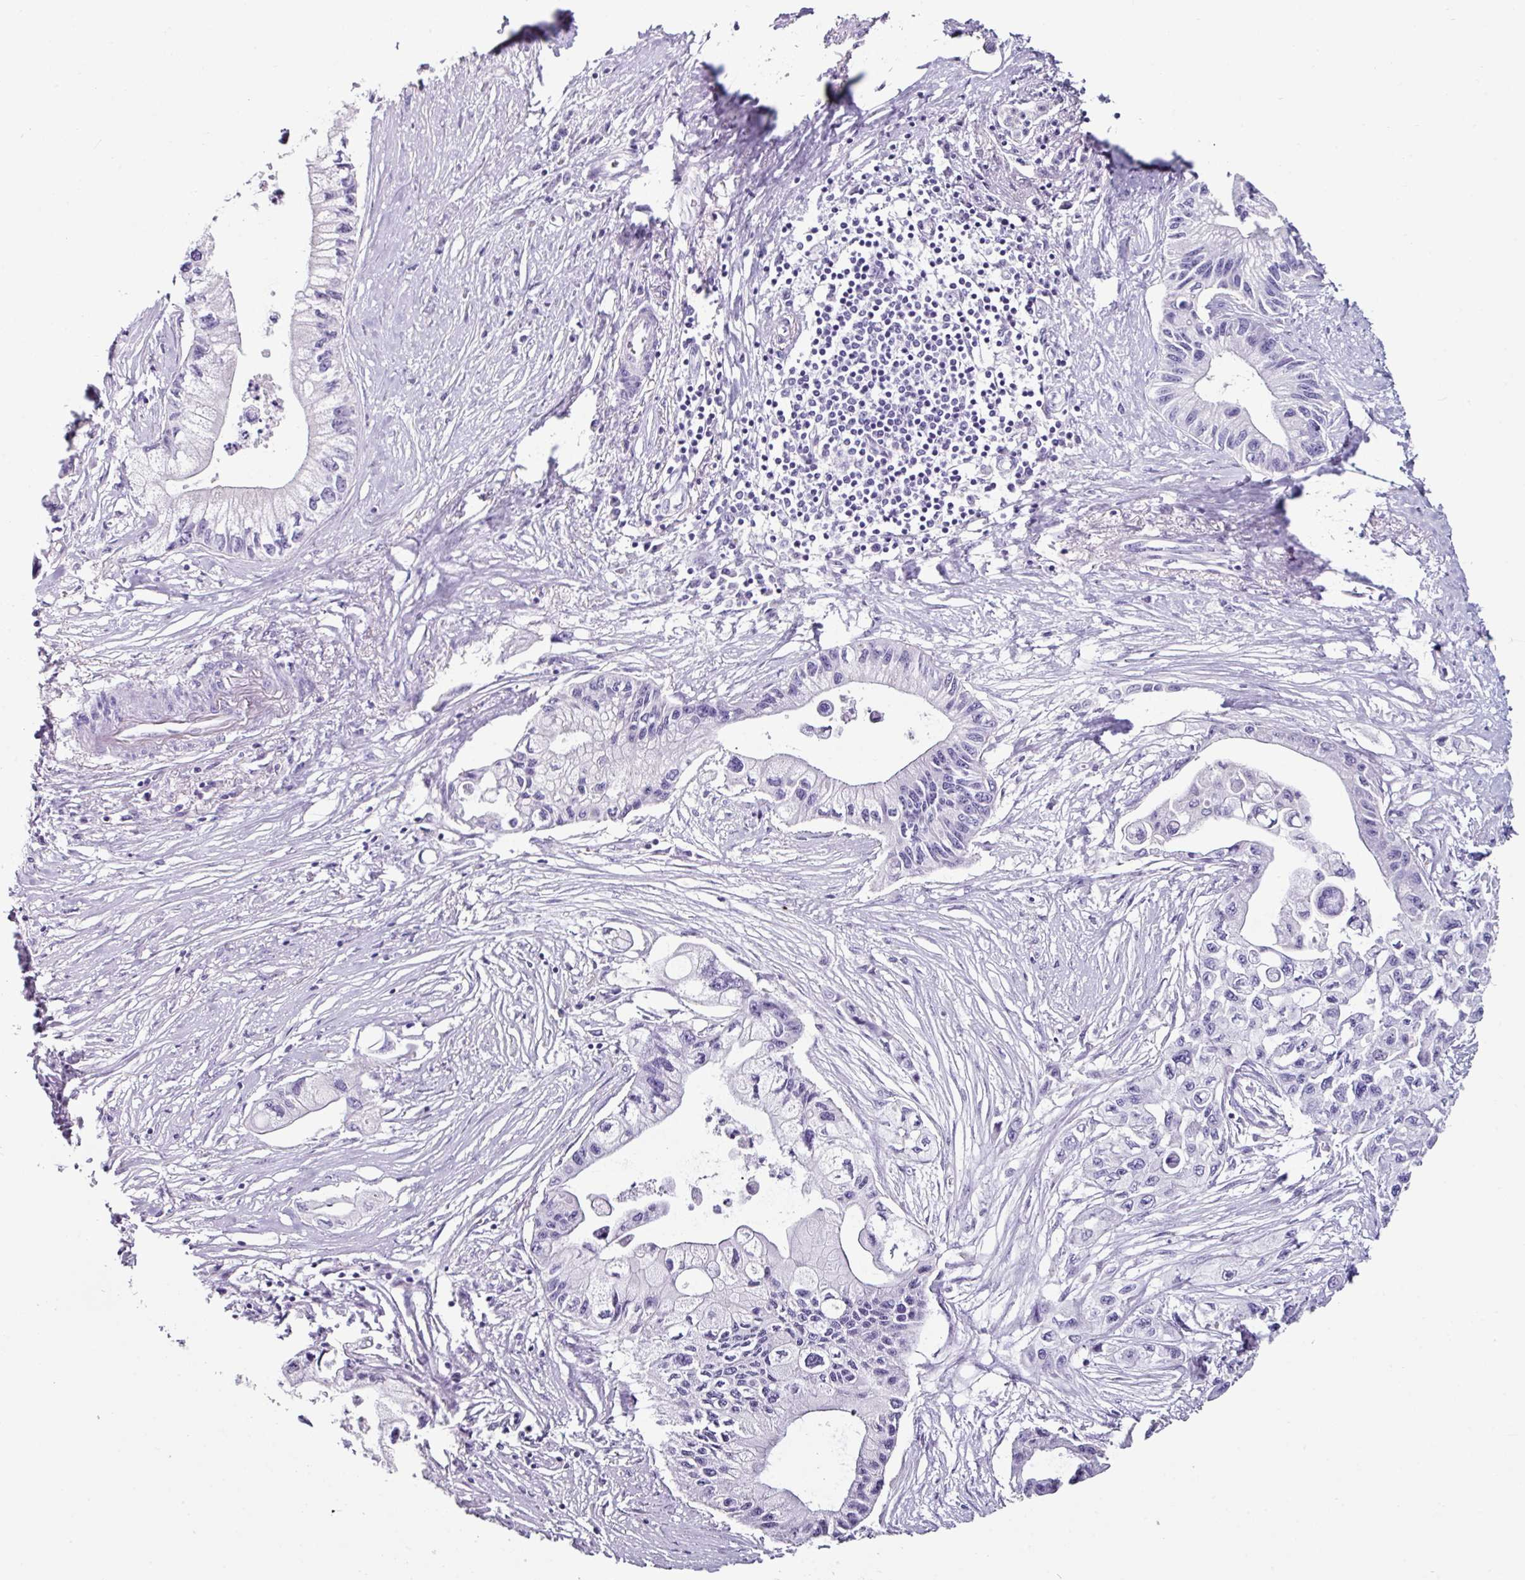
{"staining": {"intensity": "negative", "quantity": "none", "location": "none"}, "tissue": "pancreatic cancer", "cell_type": "Tumor cells", "image_type": "cancer", "snomed": [{"axis": "morphology", "description": "Adenocarcinoma, NOS"}, {"axis": "topography", "description": "Pancreas"}], "caption": "Adenocarcinoma (pancreatic) was stained to show a protein in brown. There is no significant expression in tumor cells. (DAB IHC with hematoxylin counter stain).", "gene": "GLP2R", "patient": {"sex": "male", "age": 61}}